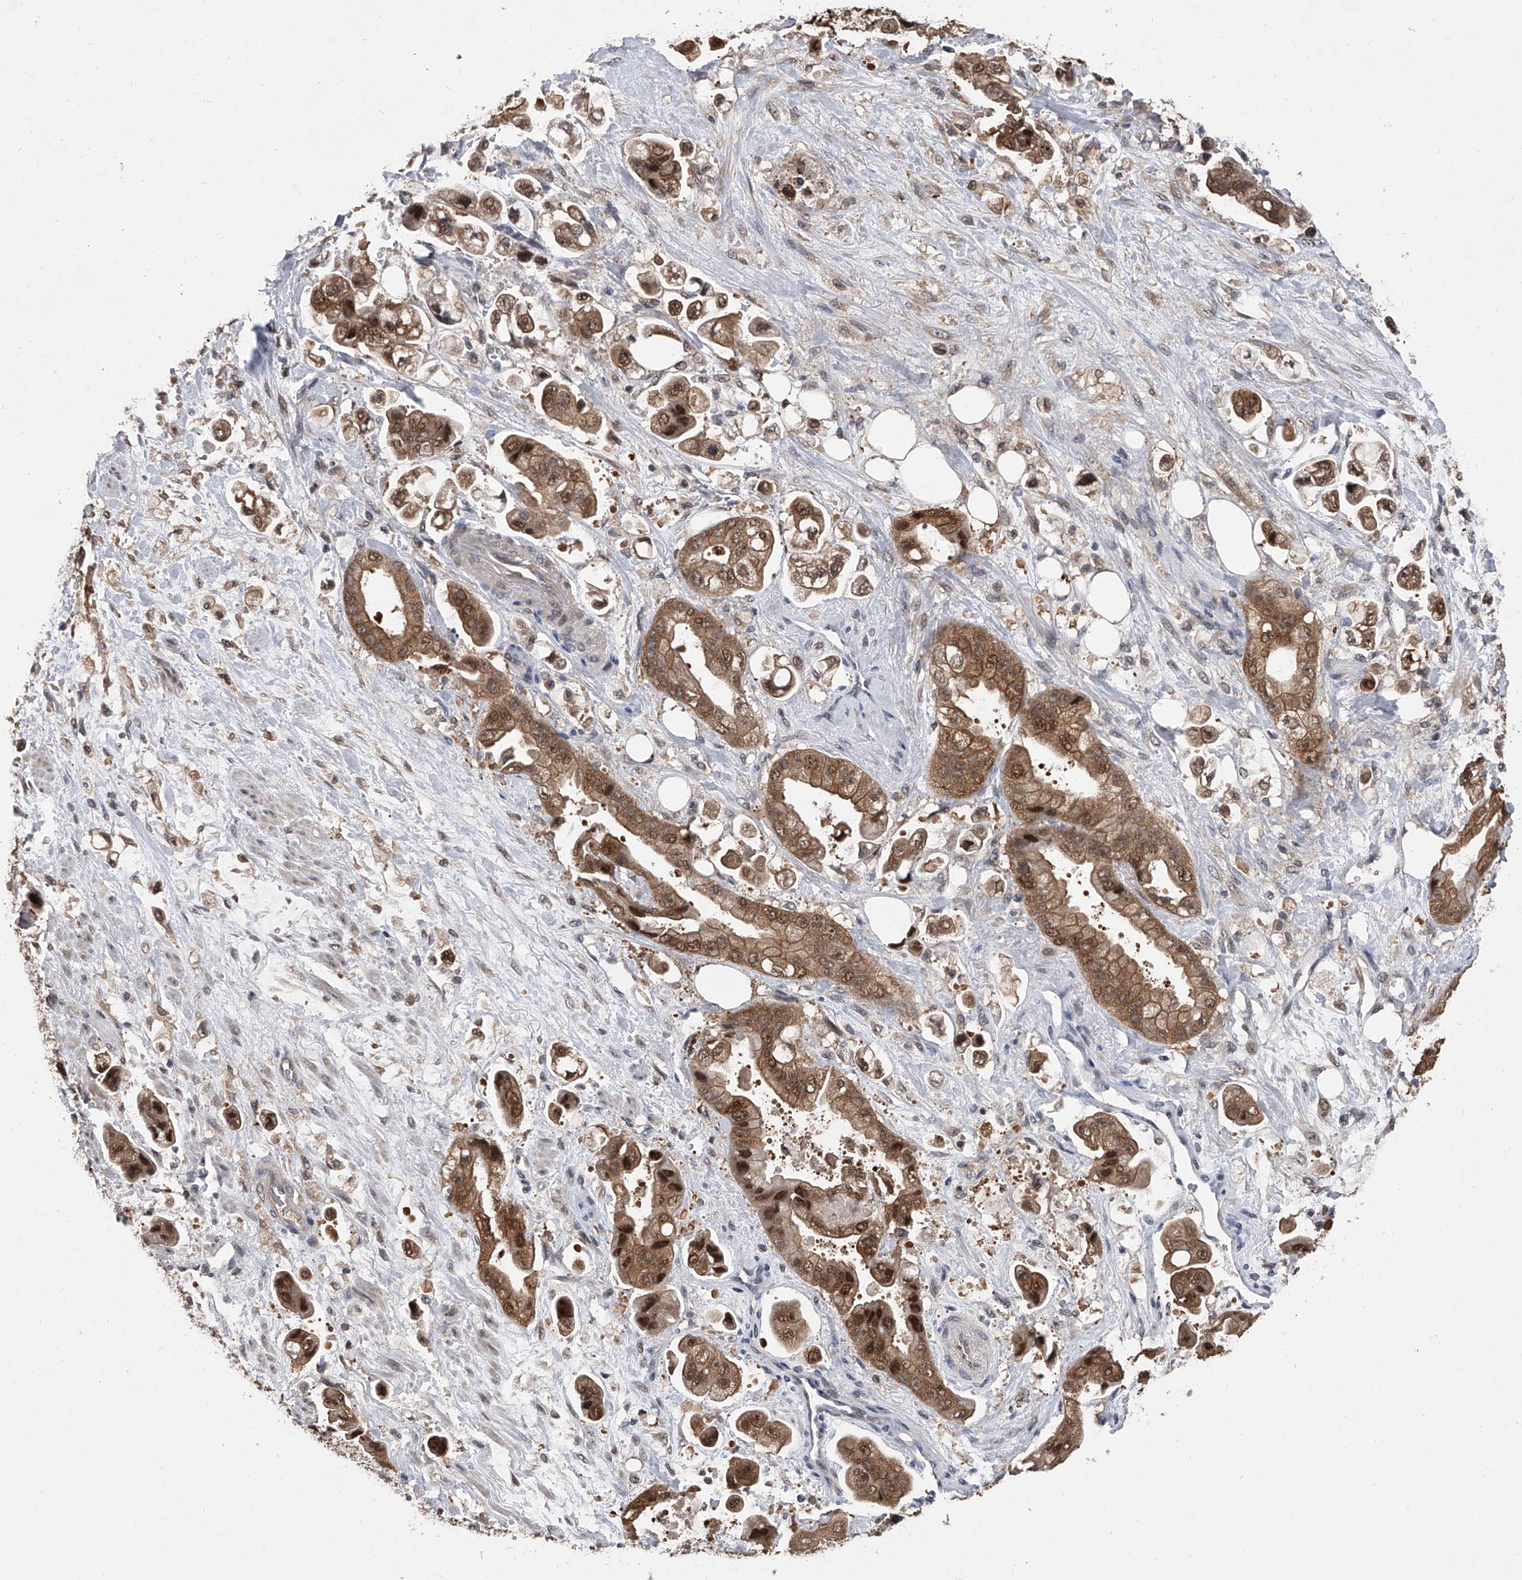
{"staining": {"intensity": "moderate", "quantity": ">75%", "location": "cytoplasmic/membranous,nuclear"}, "tissue": "stomach cancer", "cell_type": "Tumor cells", "image_type": "cancer", "snomed": [{"axis": "morphology", "description": "Adenocarcinoma, NOS"}, {"axis": "topography", "description": "Stomach"}], "caption": "A brown stain shows moderate cytoplasmic/membranous and nuclear positivity of a protein in human adenocarcinoma (stomach) tumor cells.", "gene": "BHLHE23", "patient": {"sex": "male", "age": 62}}